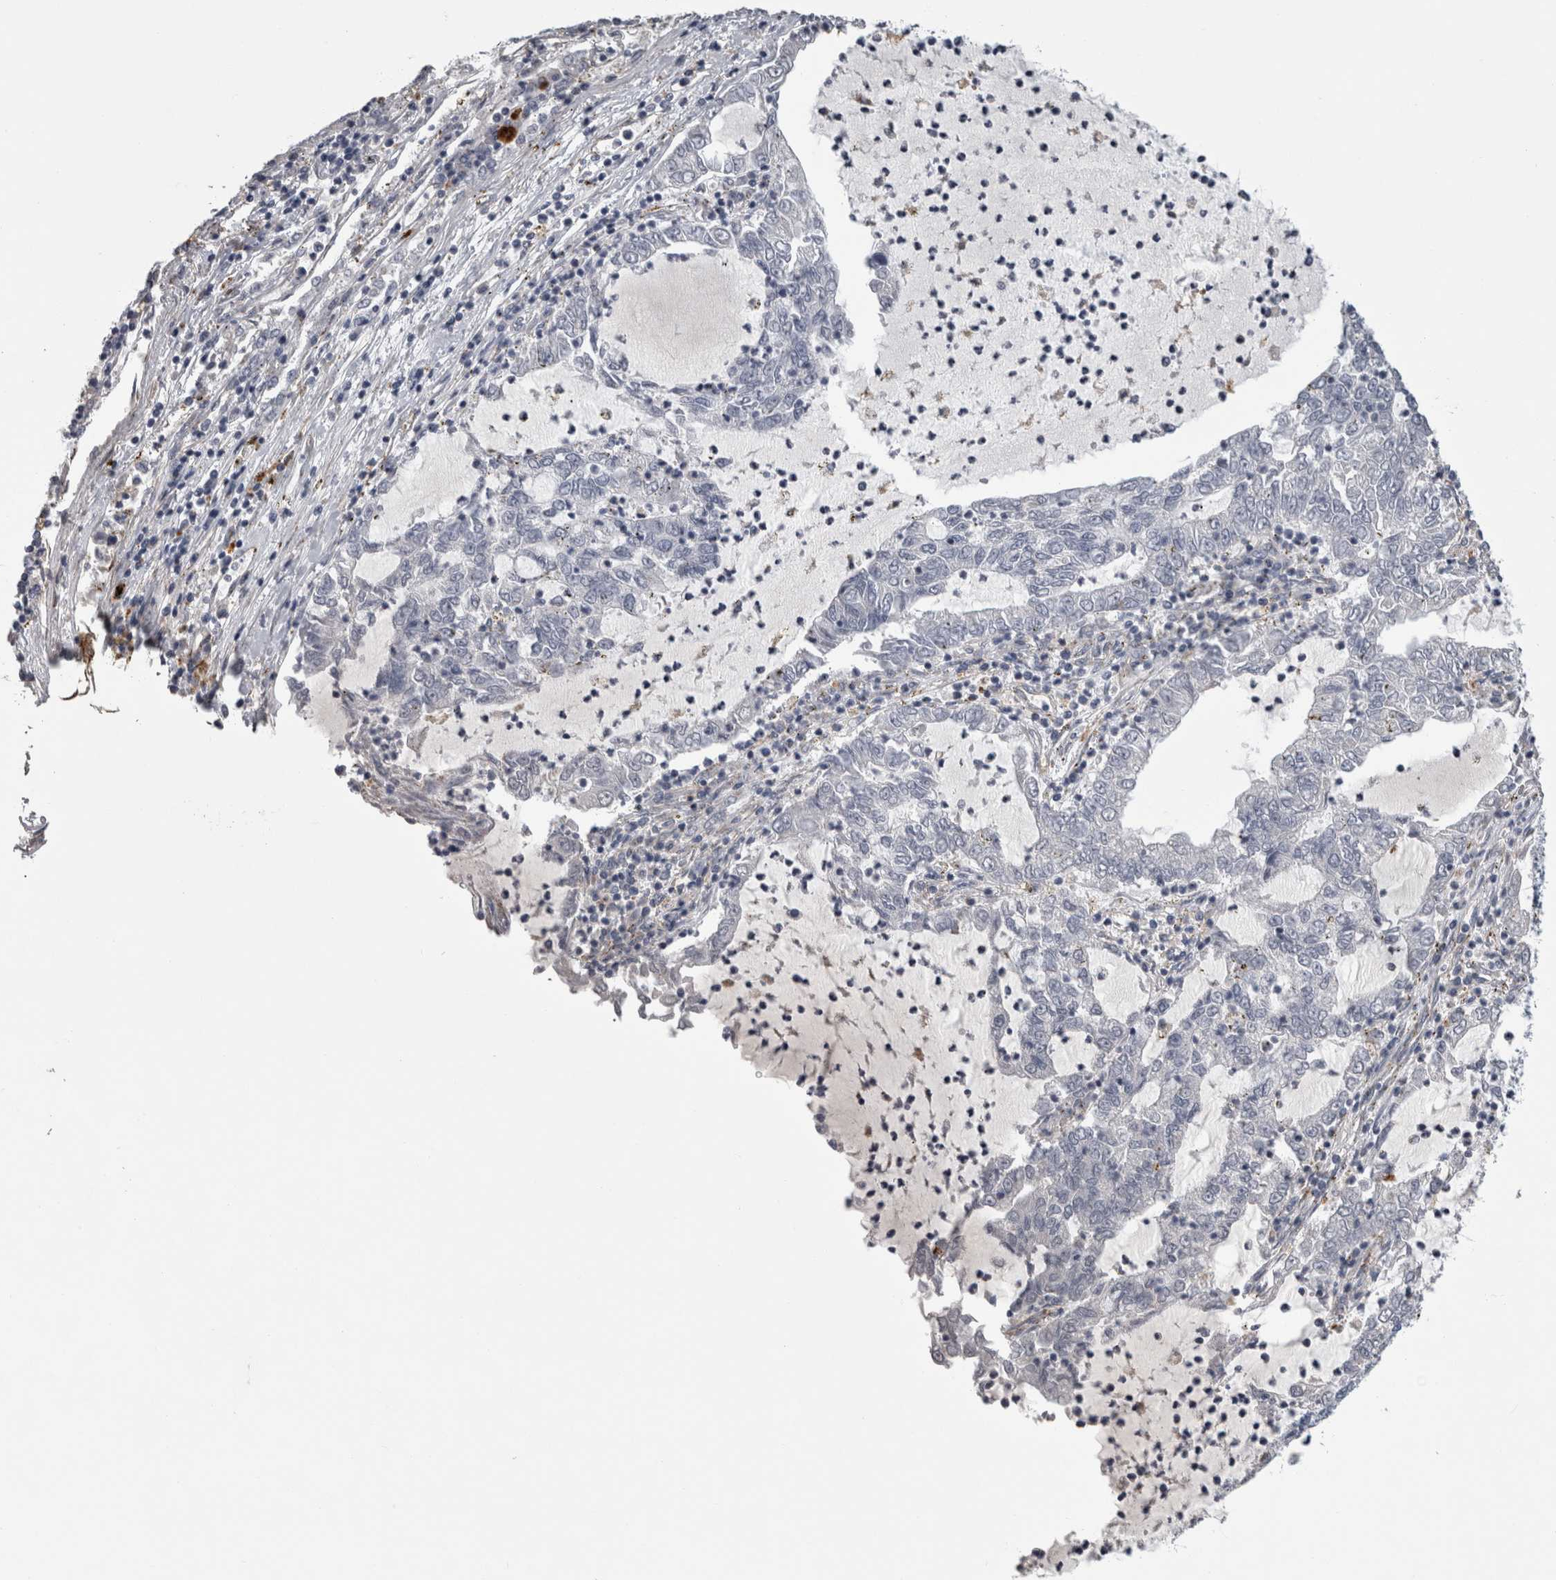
{"staining": {"intensity": "negative", "quantity": "none", "location": "none"}, "tissue": "lung cancer", "cell_type": "Tumor cells", "image_type": "cancer", "snomed": [{"axis": "morphology", "description": "Adenocarcinoma, NOS"}, {"axis": "topography", "description": "Lung"}], "caption": "This is an immunohistochemistry (IHC) histopathology image of lung cancer (adenocarcinoma). There is no positivity in tumor cells.", "gene": "DPP7", "patient": {"sex": "female", "age": 51}}